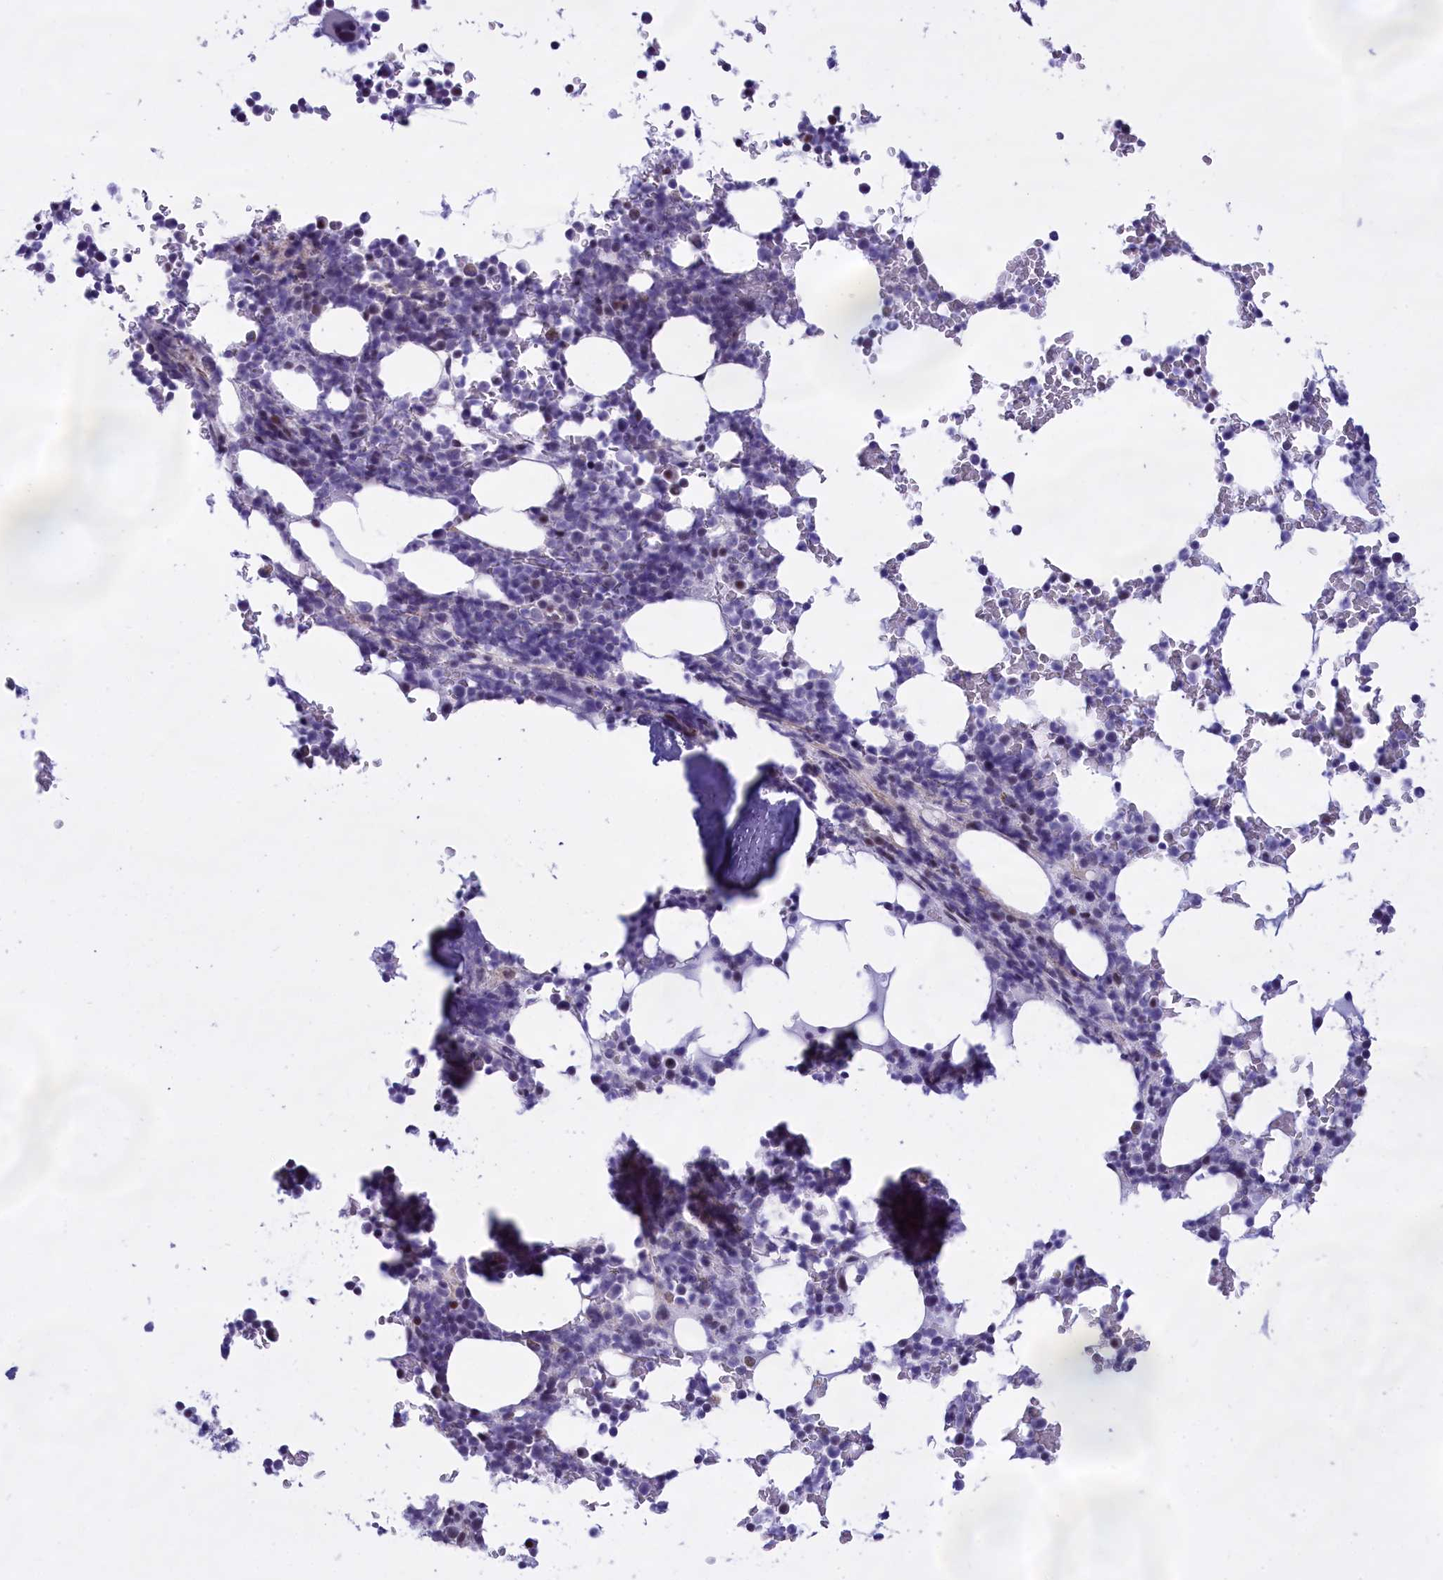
{"staining": {"intensity": "negative", "quantity": "none", "location": "none"}, "tissue": "bone marrow", "cell_type": "Hematopoietic cells", "image_type": "normal", "snomed": [{"axis": "morphology", "description": "Normal tissue, NOS"}, {"axis": "topography", "description": "Bone marrow"}], "caption": "DAB (3,3'-diaminobenzidine) immunohistochemical staining of unremarkable human bone marrow displays no significant staining in hematopoietic cells. Nuclei are stained in blue.", "gene": "SPIRE2", "patient": {"sex": "male", "age": 58}}